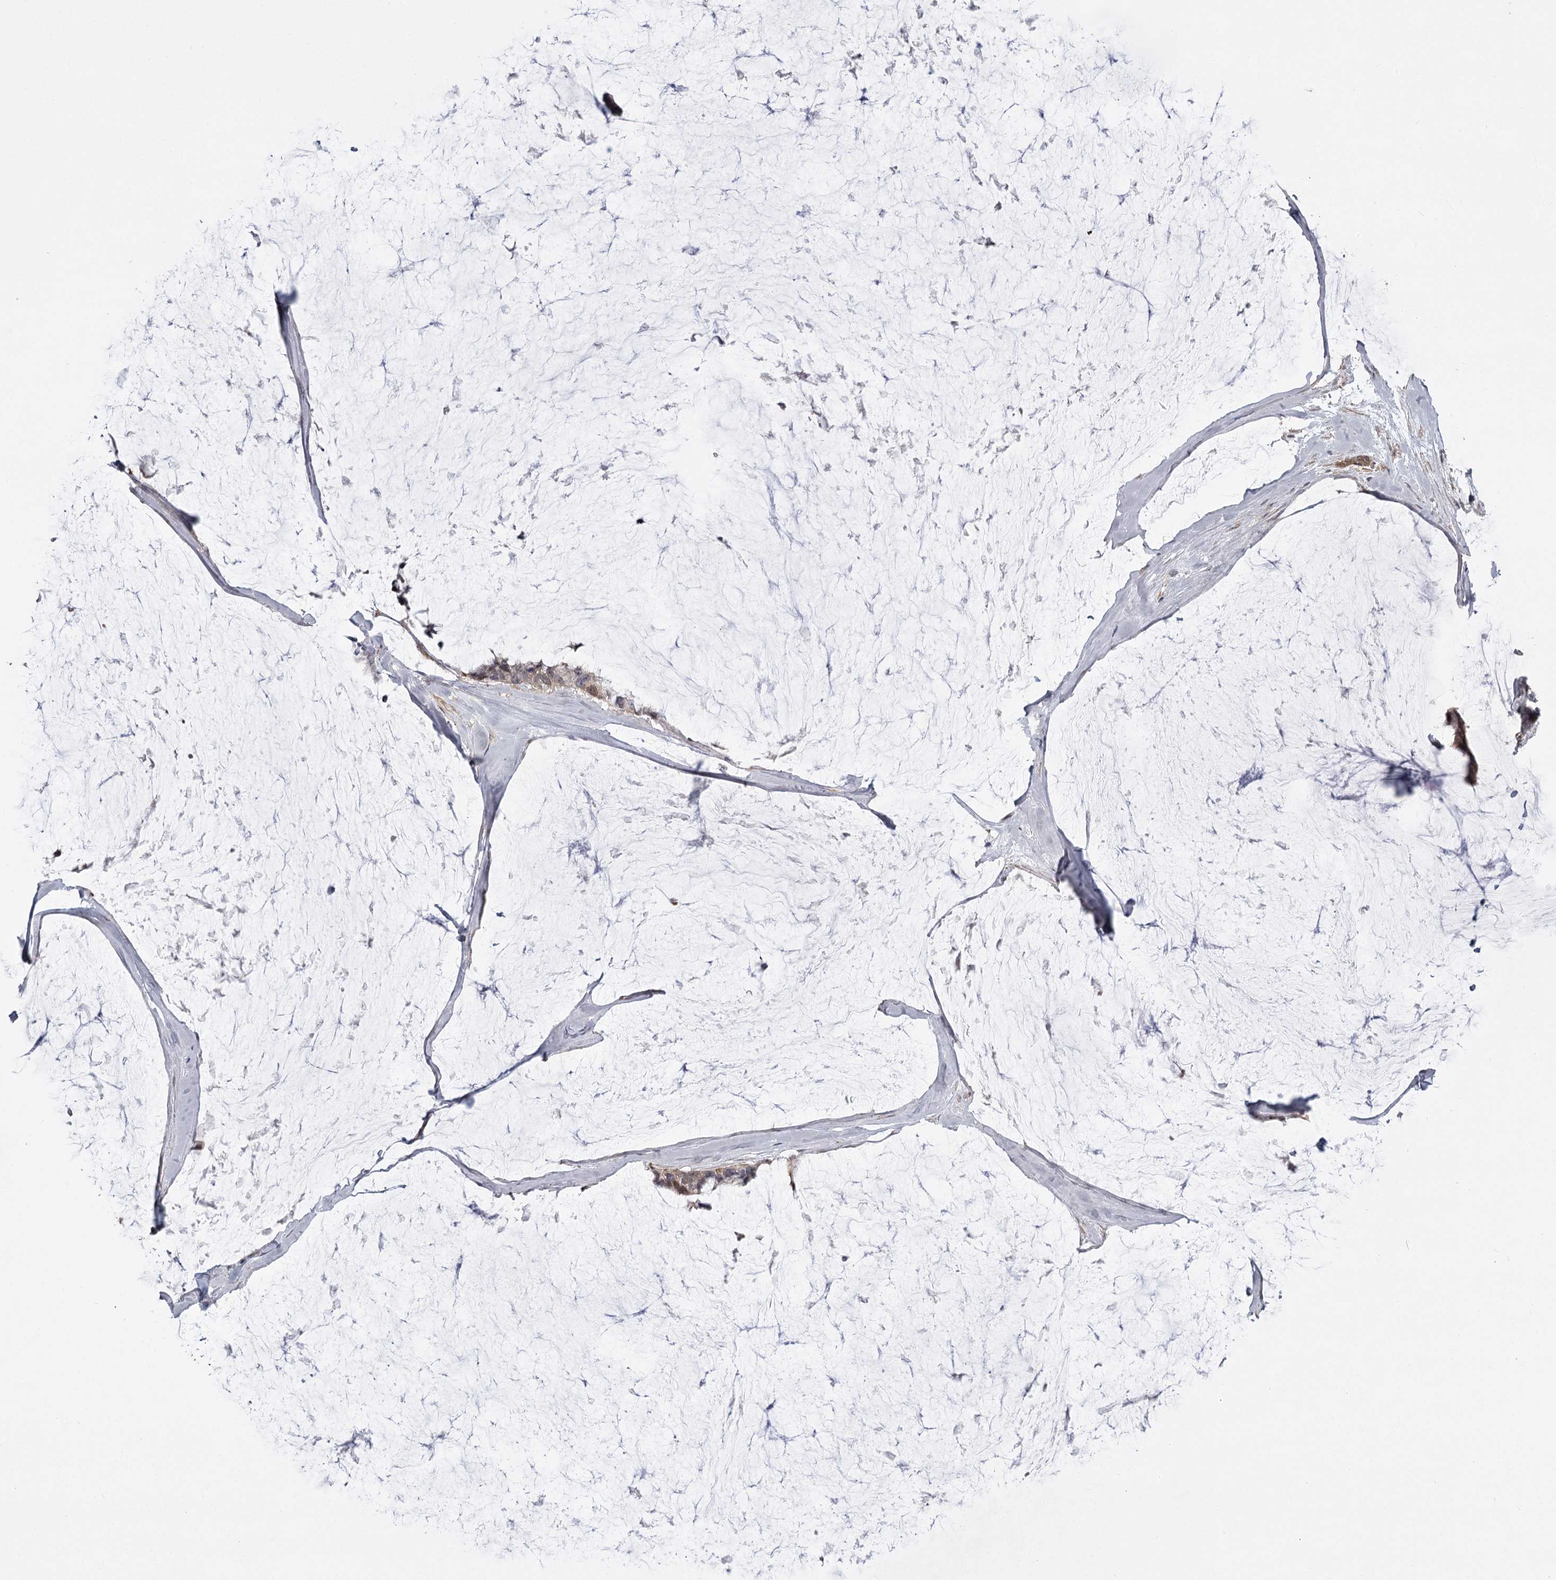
{"staining": {"intensity": "weak", "quantity": "<25%", "location": "nuclear"}, "tissue": "ovarian cancer", "cell_type": "Tumor cells", "image_type": "cancer", "snomed": [{"axis": "morphology", "description": "Cystadenocarcinoma, mucinous, NOS"}, {"axis": "topography", "description": "Ovary"}], "caption": "Human ovarian cancer (mucinous cystadenocarcinoma) stained for a protein using immunohistochemistry (IHC) displays no staining in tumor cells.", "gene": "CCNG2", "patient": {"sex": "female", "age": 39}}